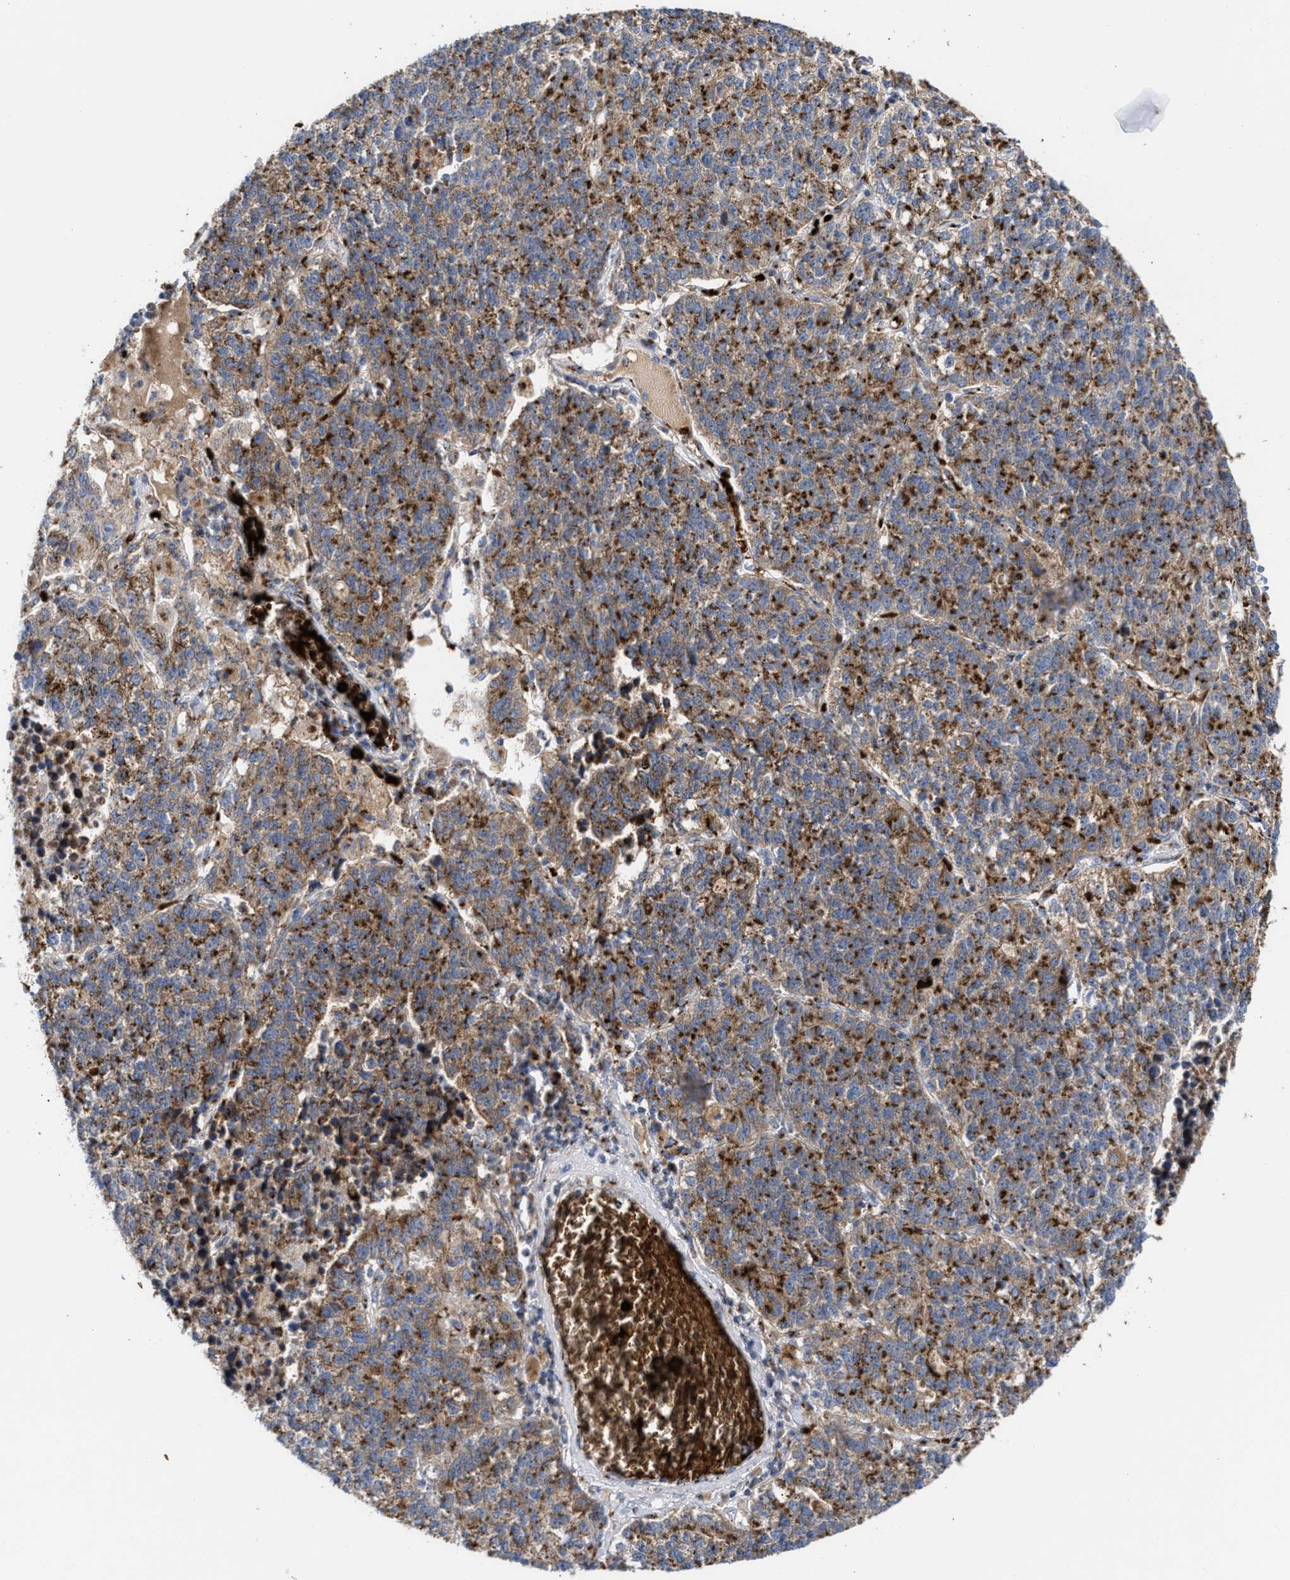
{"staining": {"intensity": "strong", "quantity": ">75%", "location": "cytoplasmic/membranous"}, "tissue": "lung cancer", "cell_type": "Tumor cells", "image_type": "cancer", "snomed": [{"axis": "morphology", "description": "Adenocarcinoma, NOS"}, {"axis": "topography", "description": "Lung"}], "caption": "IHC (DAB (3,3'-diaminobenzidine)) staining of lung cancer (adenocarcinoma) reveals strong cytoplasmic/membranous protein positivity in about >75% of tumor cells.", "gene": "CCL2", "patient": {"sex": "male", "age": 49}}